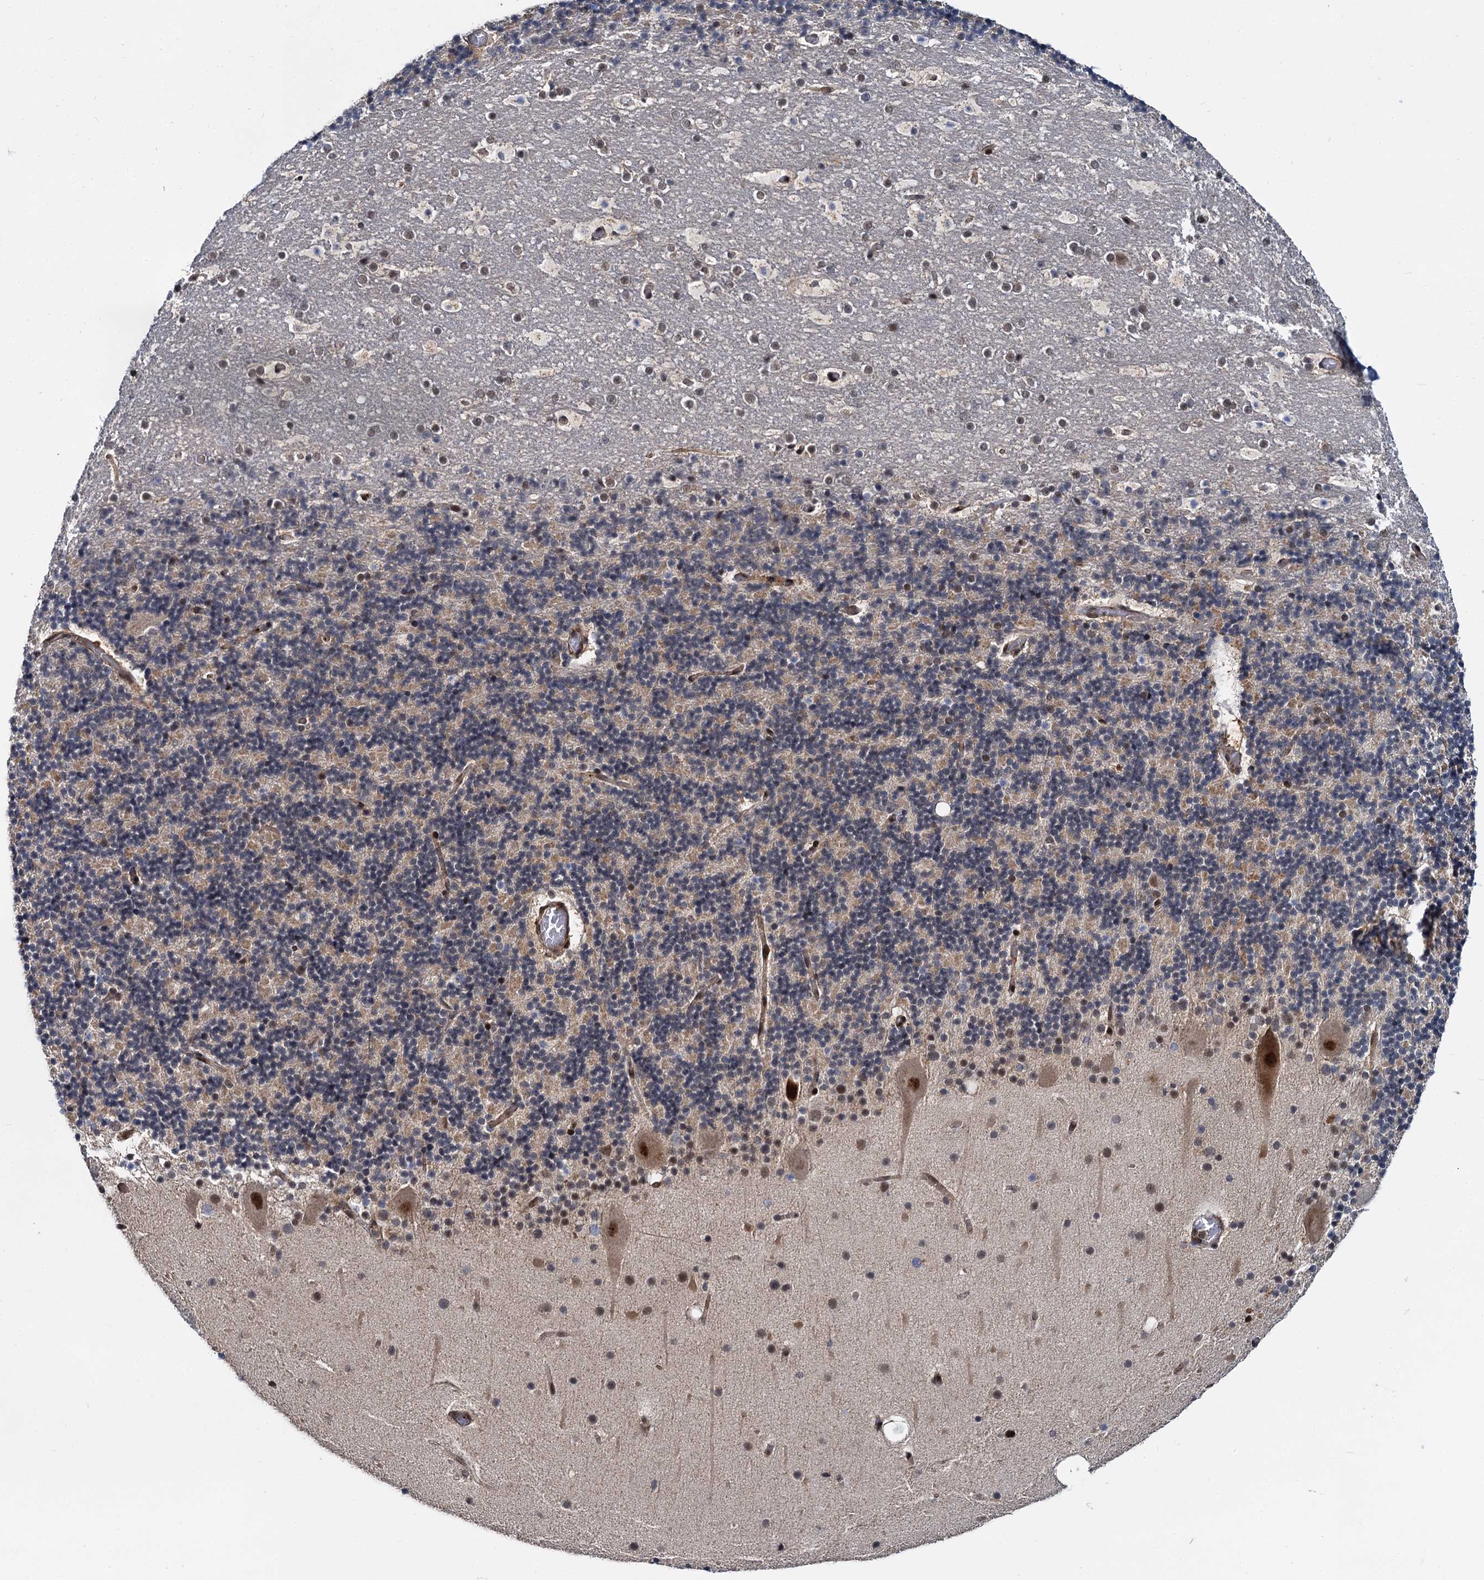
{"staining": {"intensity": "moderate", "quantity": "25%-75%", "location": "cytoplasmic/membranous"}, "tissue": "cerebellum", "cell_type": "Cells in granular layer", "image_type": "normal", "snomed": [{"axis": "morphology", "description": "Normal tissue, NOS"}, {"axis": "topography", "description": "Cerebellum"}], "caption": "This photomicrograph reveals immunohistochemistry staining of unremarkable cerebellum, with medium moderate cytoplasmic/membranous expression in approximately 25%-75% of cells in granular layer.", "gene": "MBD6", "patient": {"sex": "male", "age": 57}}